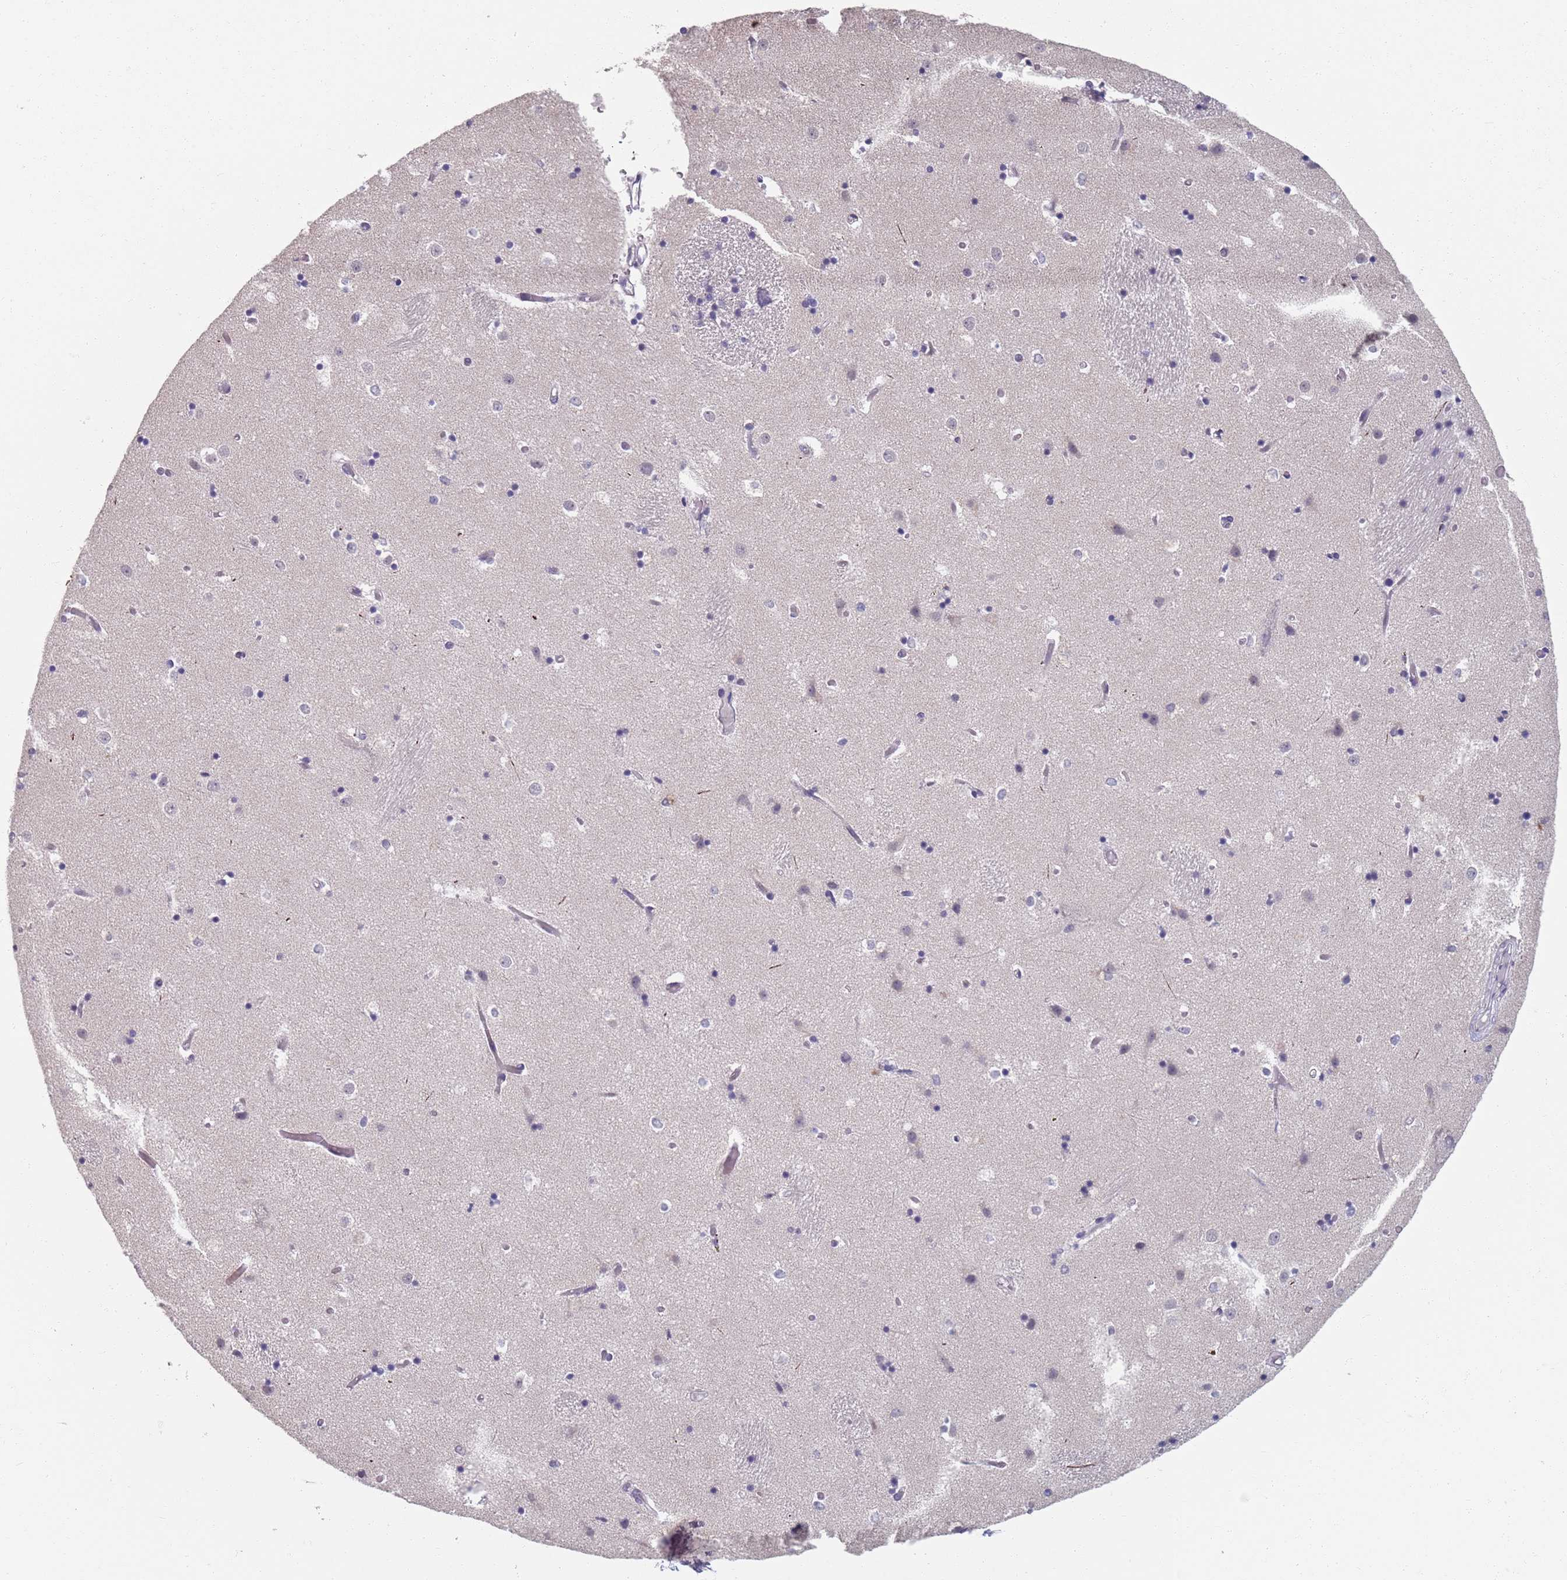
{"staining": {"intensity": "negative", "quantity": "none", "location": "none"}, "tissue": "caudate", "cell_type": "Glial cells", "image_type": "normal", "snomed": [{"axis": "morphology", "description": "Normal tissue, NOS"}, {"axis": "topography", "description": "Lateral ventricle wall"}], "caption": "The immunohistochemistry (IHC) photomicrograph has no significant staining in glial cells of caudate.", "gene": "SAMD1", "patient": {"sex": "female", "age": 52}}